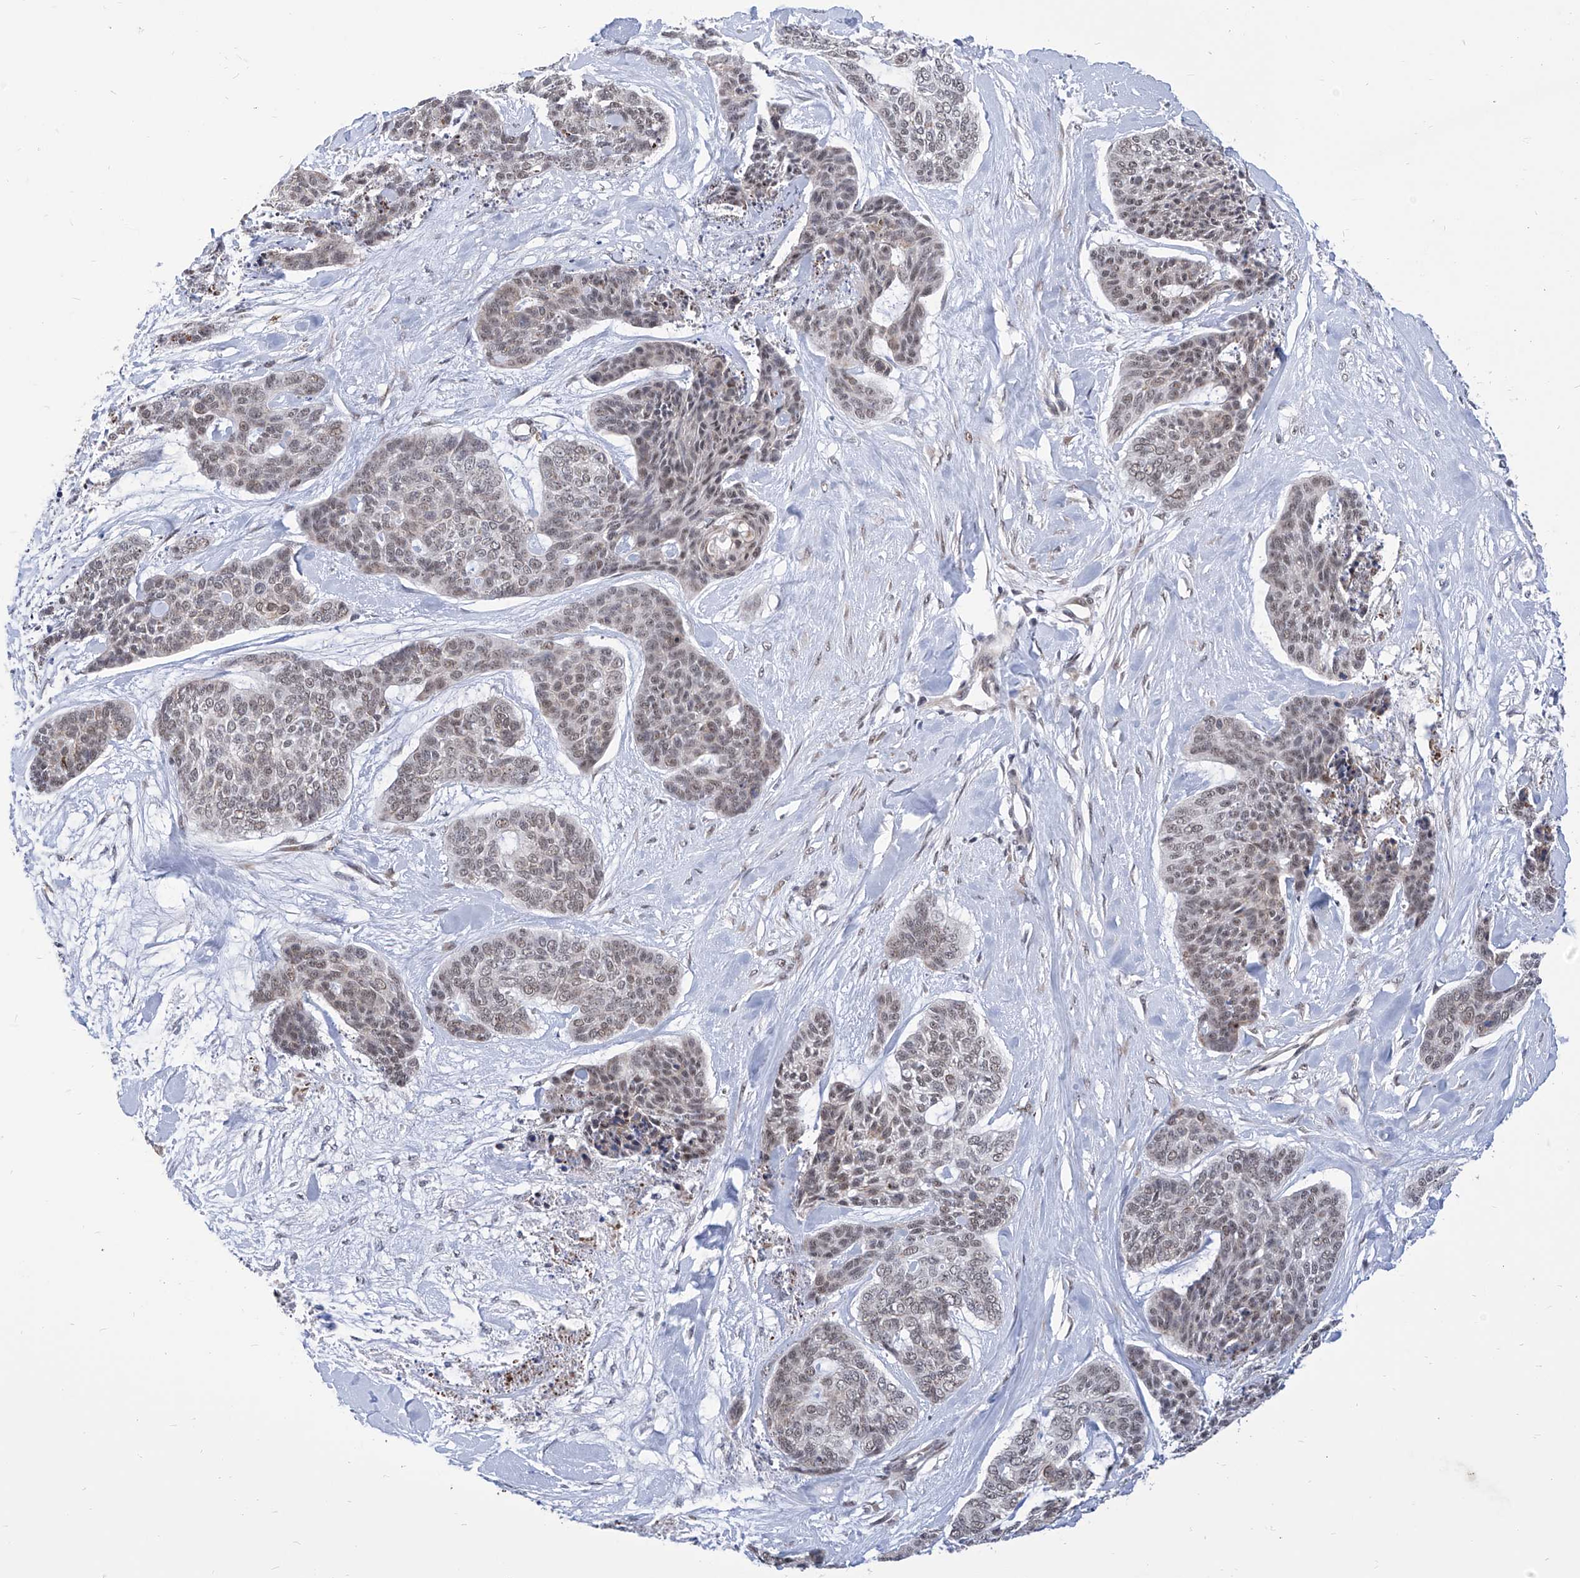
{"staining": {"intensity": "weak", "quantity": ">75%", "location": "nuclear"}, "tissue": "skin cancer", "cell_type": "Tumor cells", "image_type": "cancer", "snomed": [{"axis": "morphology", "description": "Basal cell carcinoma"}, {"axis": "topography", "description": "Skin"}], "caption": "Immunohistochemical staining of human basal cell carcinoma (skin) displays weak nuclear protein positivity in about >75% of tumor cells. The staining was performed using DAB, with brown indicating positive protein expression. Nuclei are stained blue with hematoxylin.", "gene": "SART1", "patient": {"sex": "female", "age": 64}}